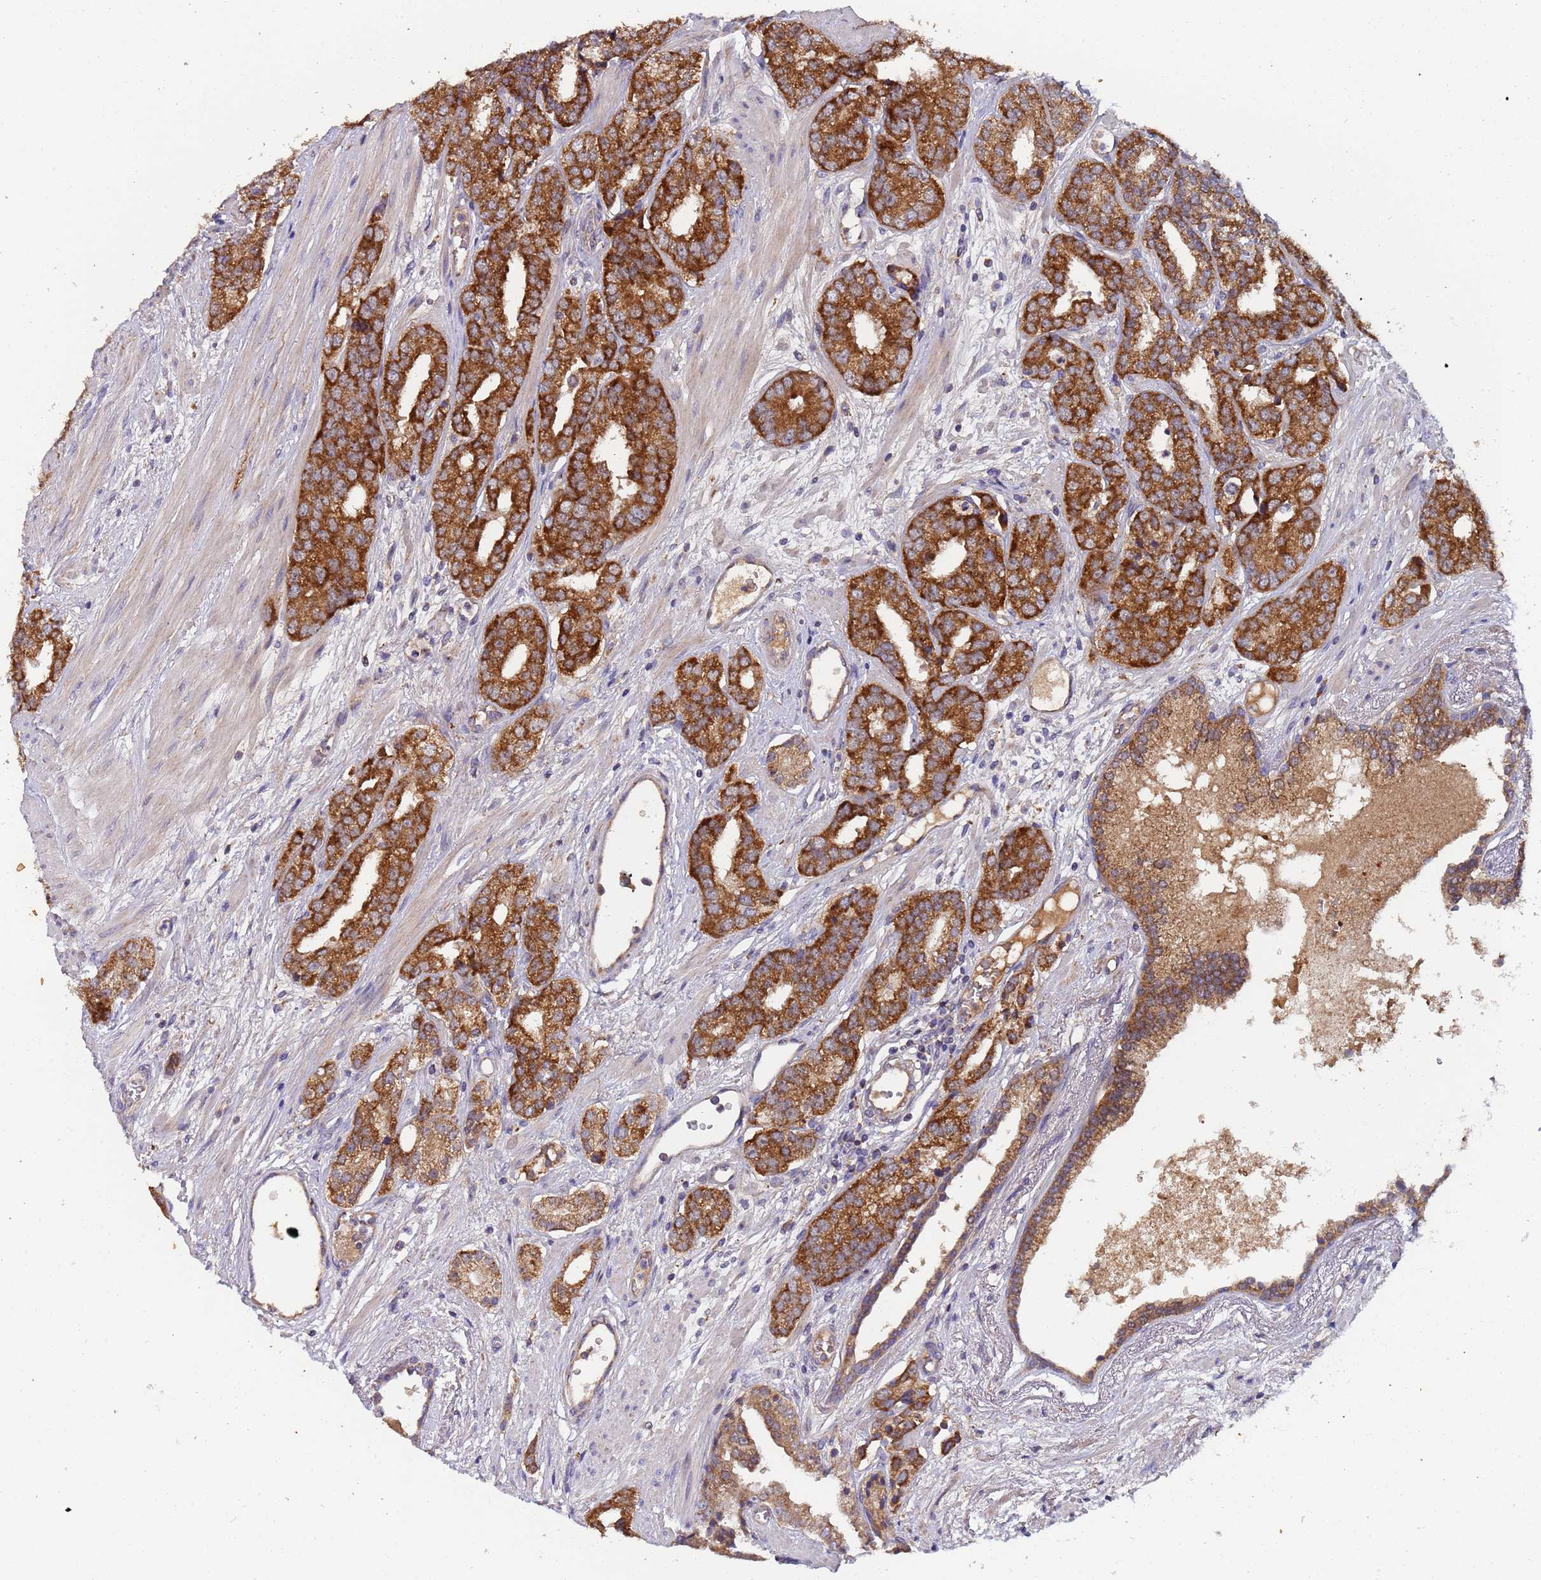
{"staining": {"intensity": "strong", "quantity": ">75%", "location": "cytoplasmic/membranous"}, "tissue": "prostate cancer", "cell_type": "Tumor cells", "image_type": "cancer", "snomed": [{"axis": "morphology", "description": "Adenocarcinoma, High grade"}, {"axis": "topography", "description": "Prostate"}], "caption": "Prostate cancer stained with DAB immunohistochemistry (IHC) demonstrates high levels of strong cytoplasmic/membranous staining in about >75% of tumor cells.", "gene": "TMEM126A", "patient": {"sex": "male", "age": 71}}